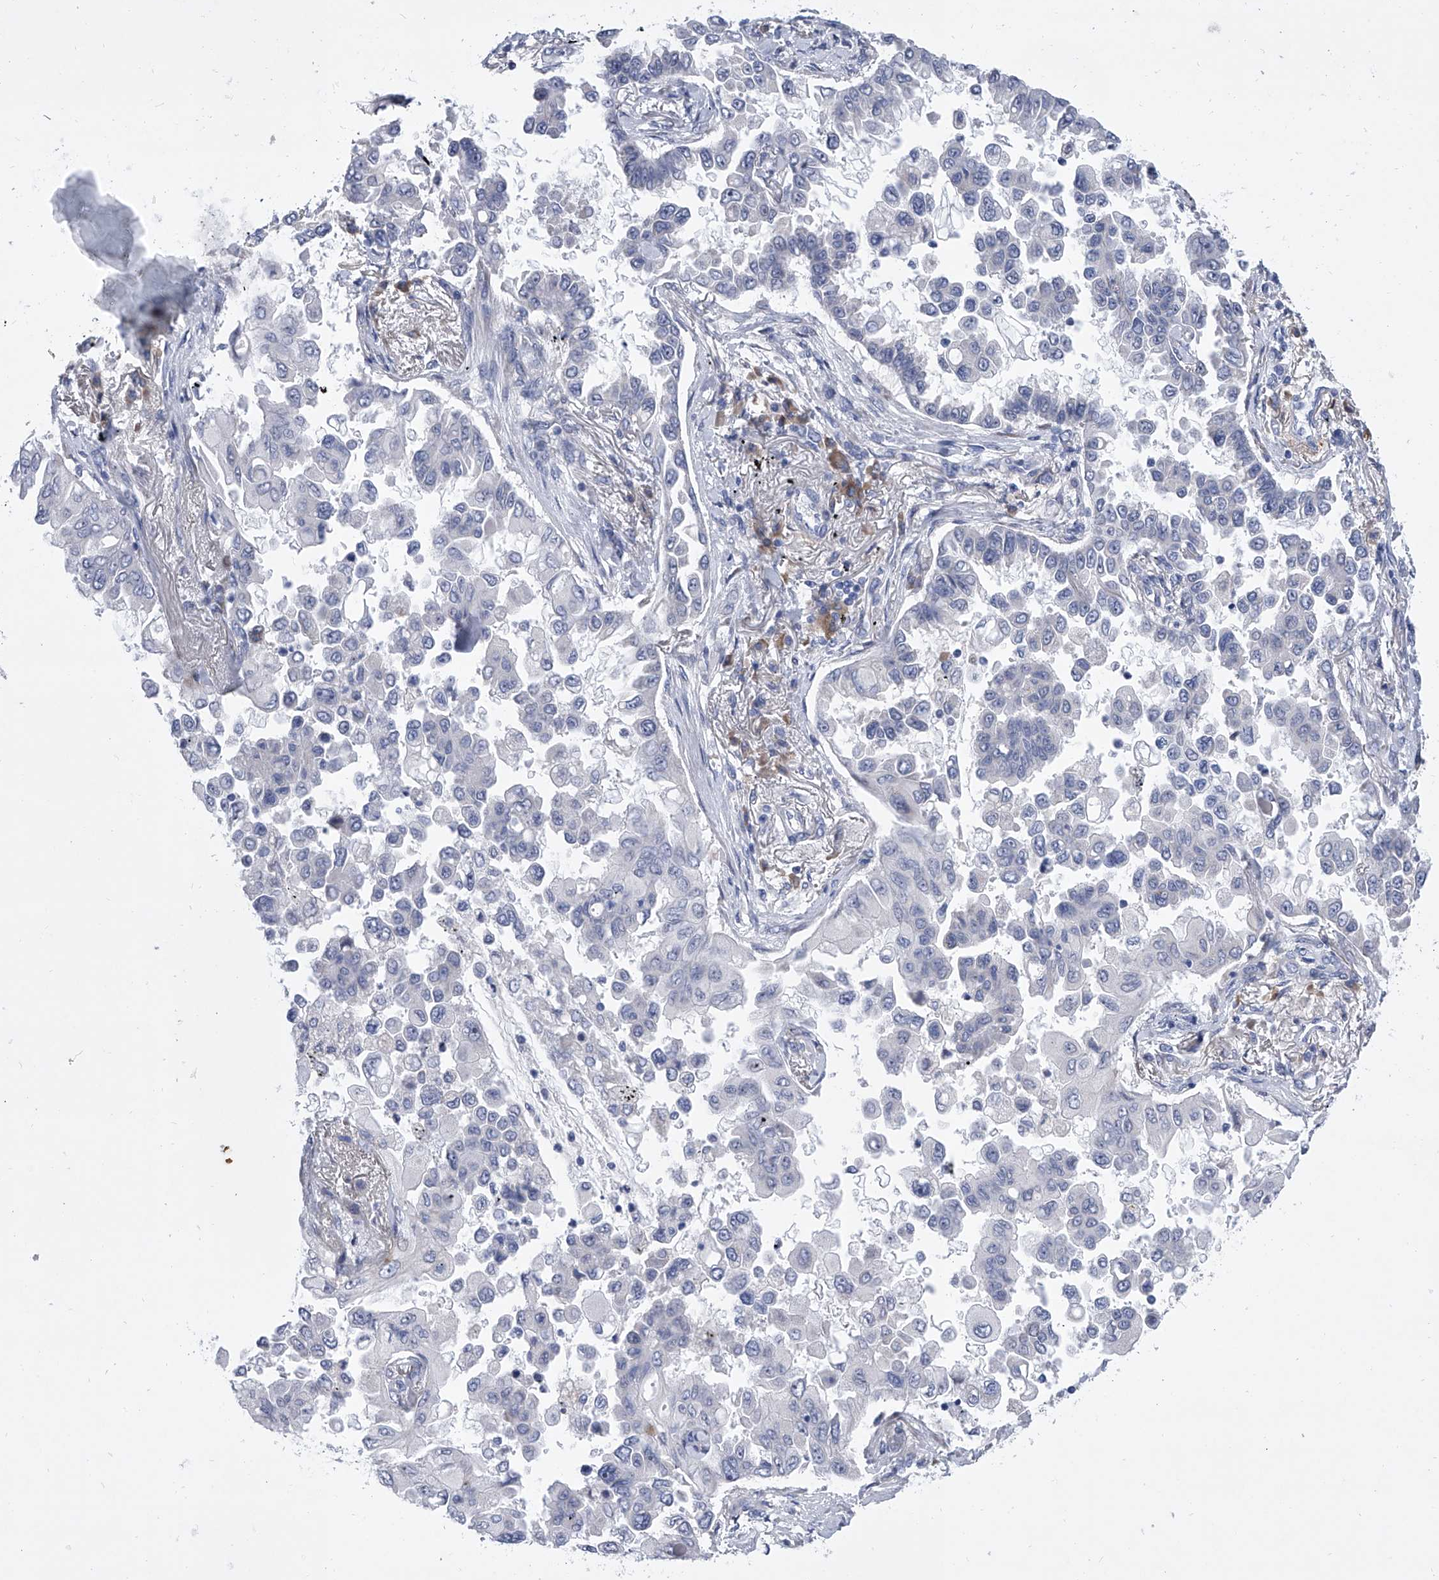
{"staining": {"intensity": "negative", "quantity": "none", "location": "none"}, "tissue": "lung cancer", "cell_type": "Tumor cells", "image_type": "cancer", "snomed": [{"axis": "morphology", "description": "Adenocarcinoma, NOS"}, {"axis": "topography", "description": "Lung"}], "caption": "Immunohistochemical staining of human adenocarcinoma (lung) demonstrates no significant positivity in tumor cells.", "gene": "ALG14", "patient": {"sex": "female", "age": 67}}